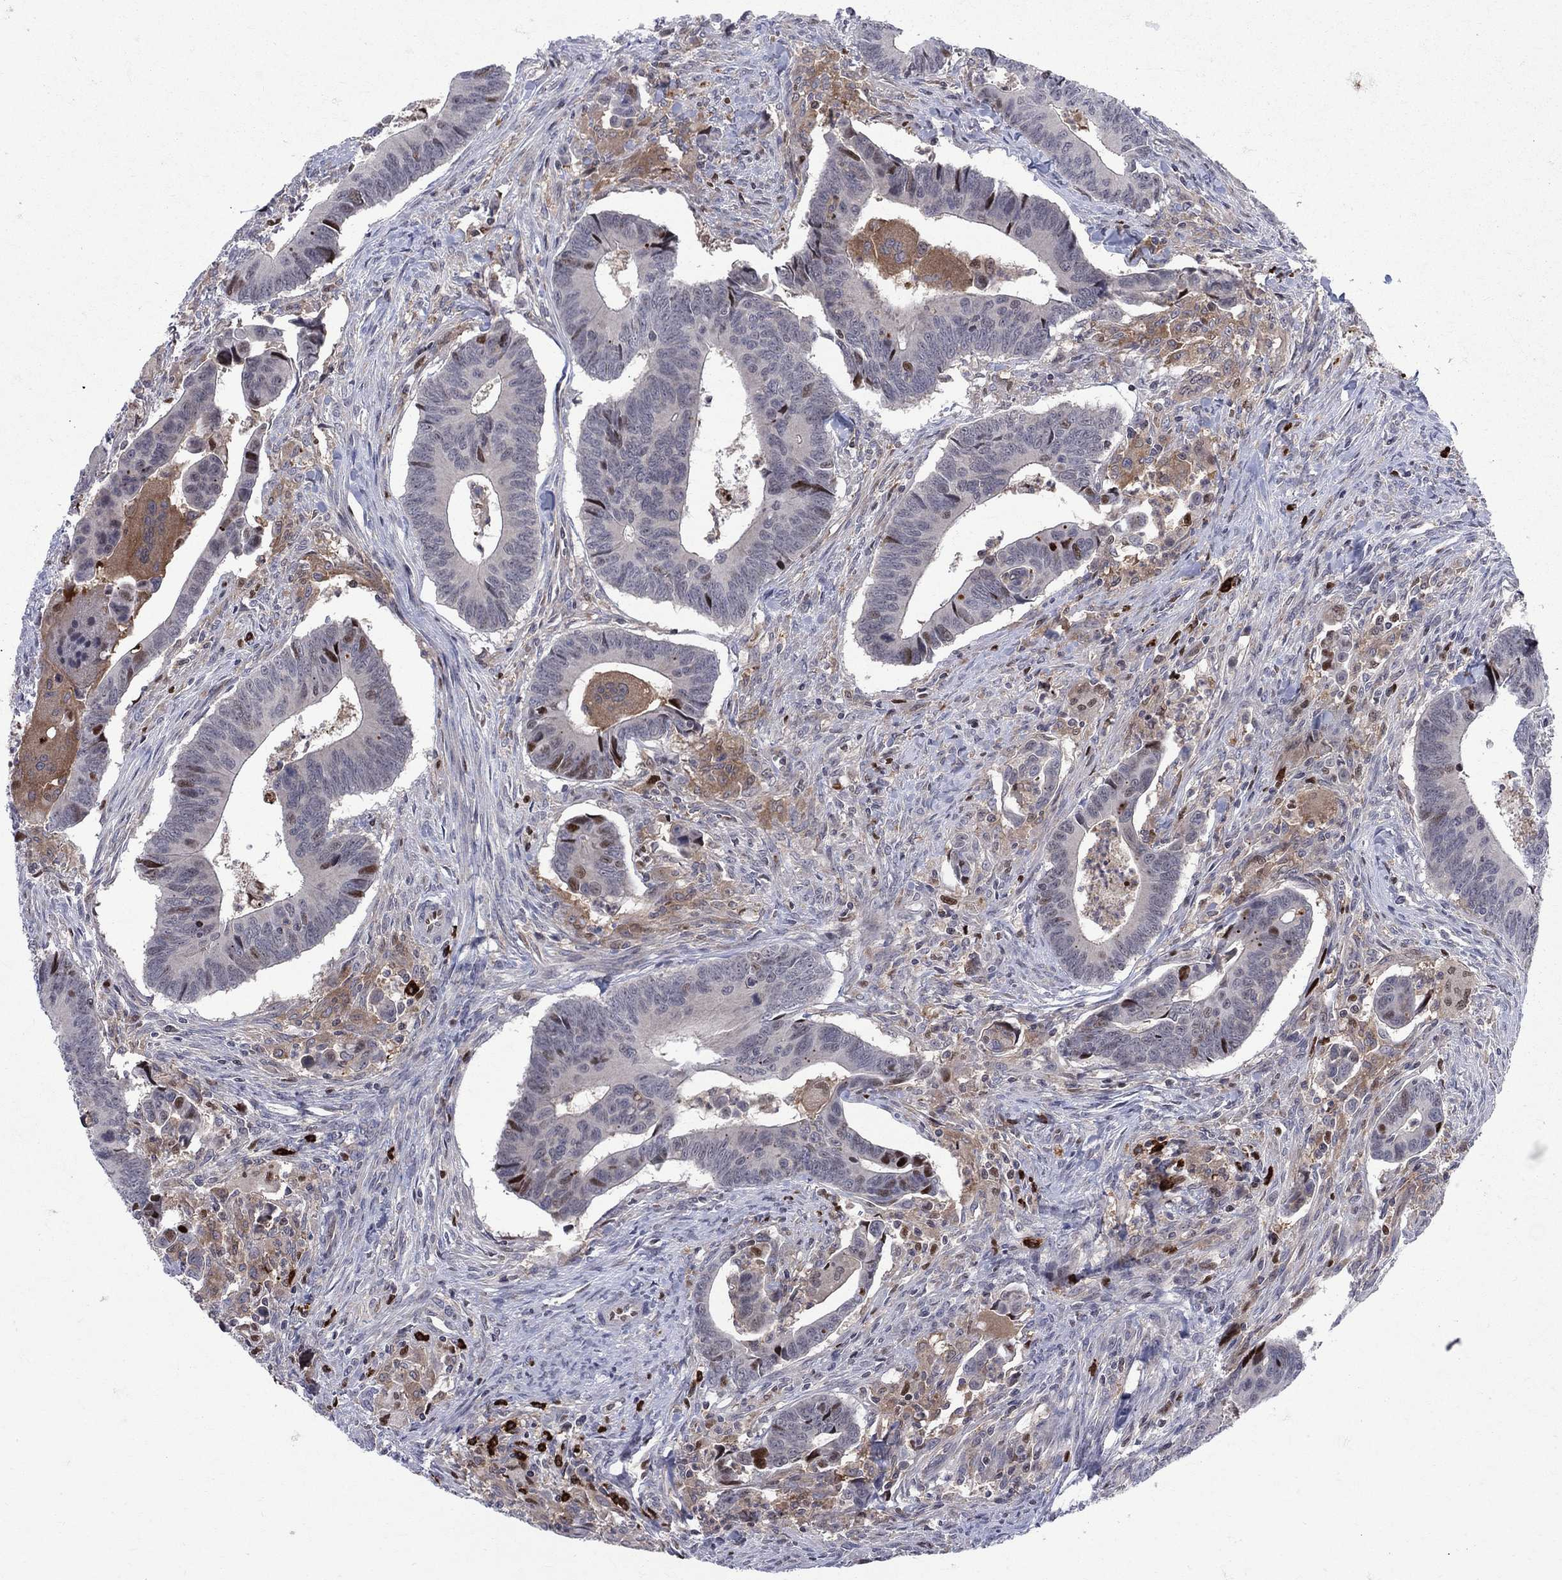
{"staining": {"intensity": "moderate", "quantity": "25%-75%", "location": "nuclear"}, "tissue": "colorectal cancer", "cell_type": "Tumor cells", "image_type": "cancer", "snomed": [{"axis": "morphology", "description": "Adenocarcinoma, NOS"}, {"axis": "topography", "description": "Rectum"}], "caption": "A histopathology image showing moderate nuclear staining in approximately 25%-75% of tumor cells in colorectal cancer (adenocarcinoma), as visualized by brown immunohistochemical staining.", "gene": "ZNHIT3", "patient": {"sex": "male", "age": 67}}